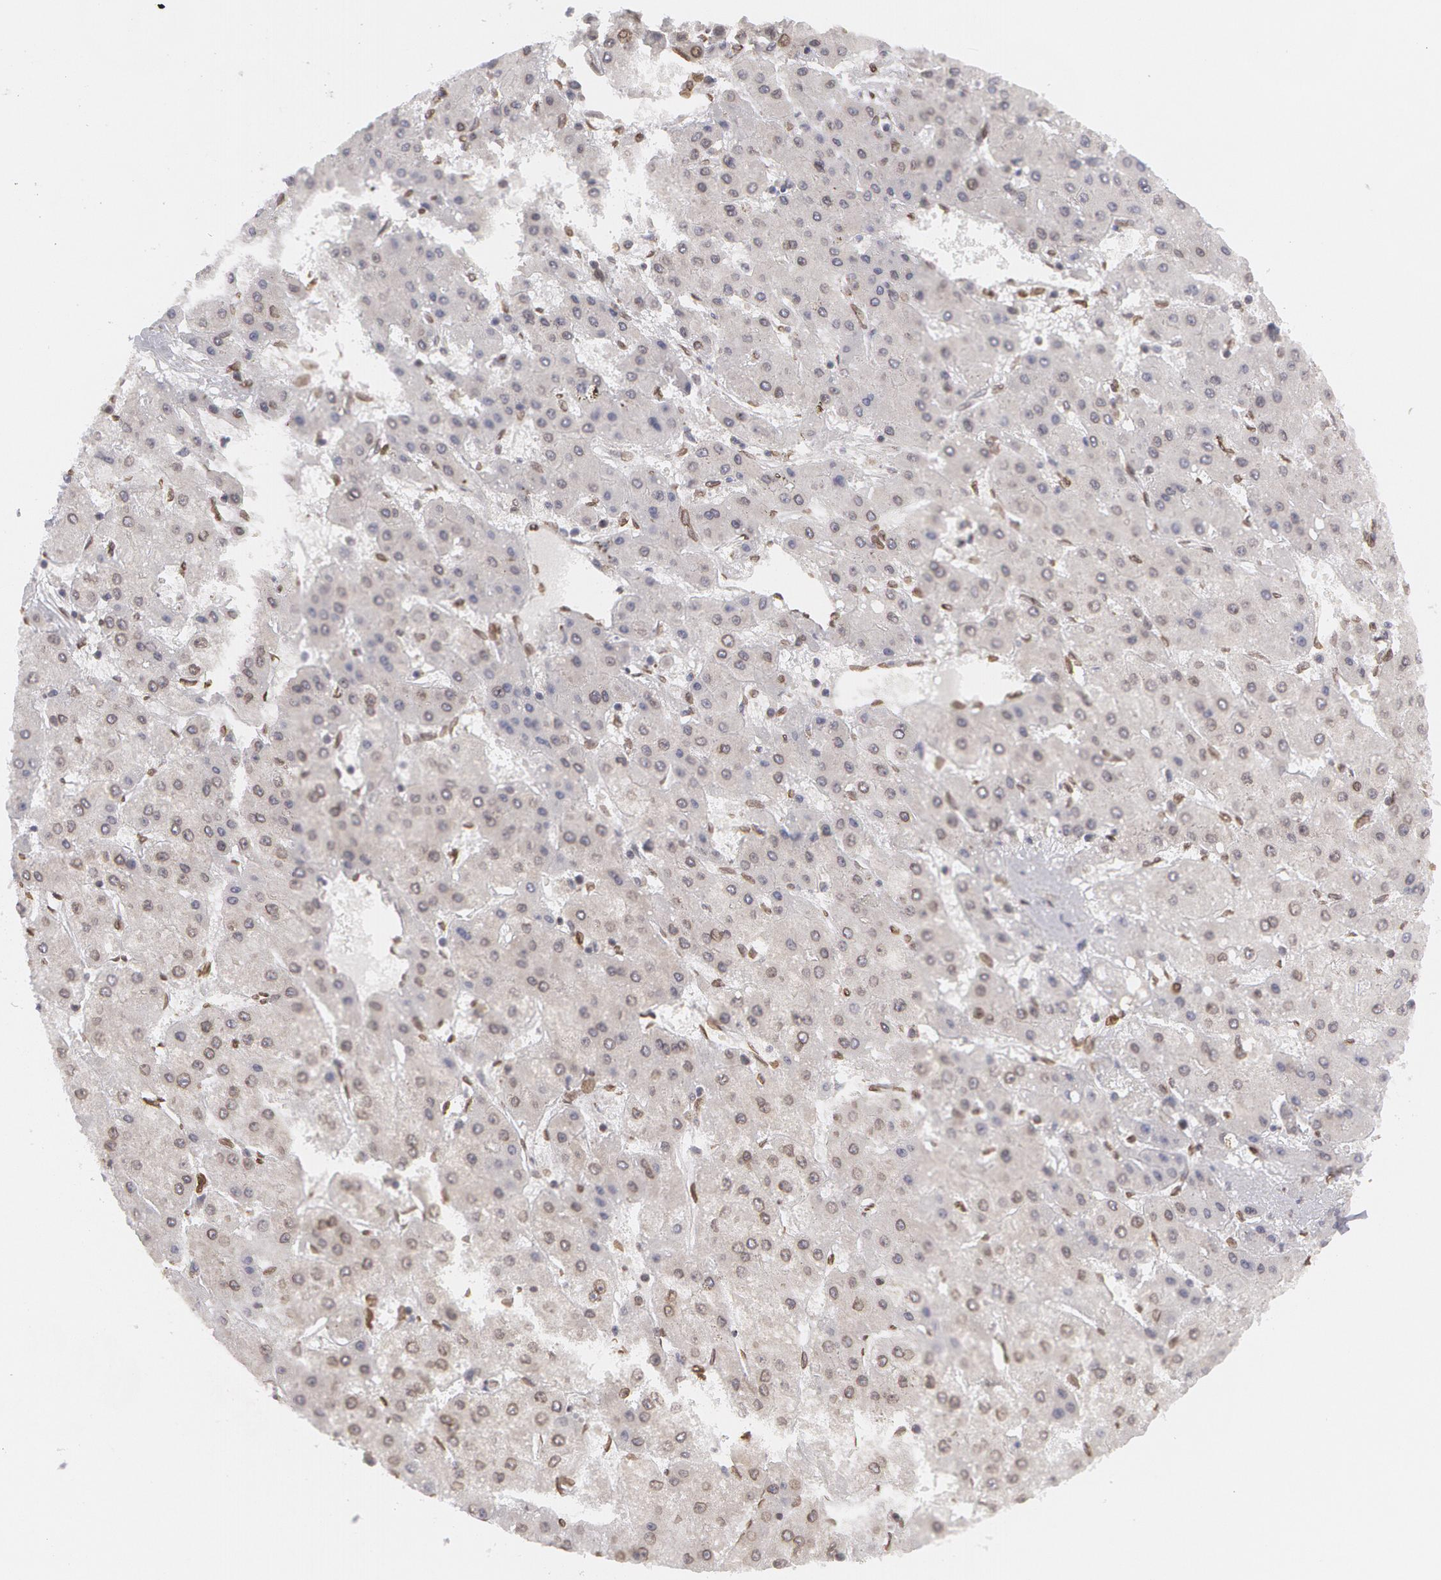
{"staining": {"intensity": "negative", "quantity": "none", "location": "none"}, "tissue": "liver cancer", "cell_type": "Tumor cells", "image_type": "cancer", "snomed": [{"axis": "morphology", "description": "Carcinoma, Hepatocellular, NOS"}, {"axis": "topography", "description": "Liver"}], "caption": "Immunohistochemistry photomicrograph of neoplastic tissue: liver cancer (hepatocellular carcinoma) stained with DAB (3,3'-diaminobenzidine) reveals no significant protein staining in tumor cells.", "gene": "EMD", "patient": {"sex": "female", "age": 52}}